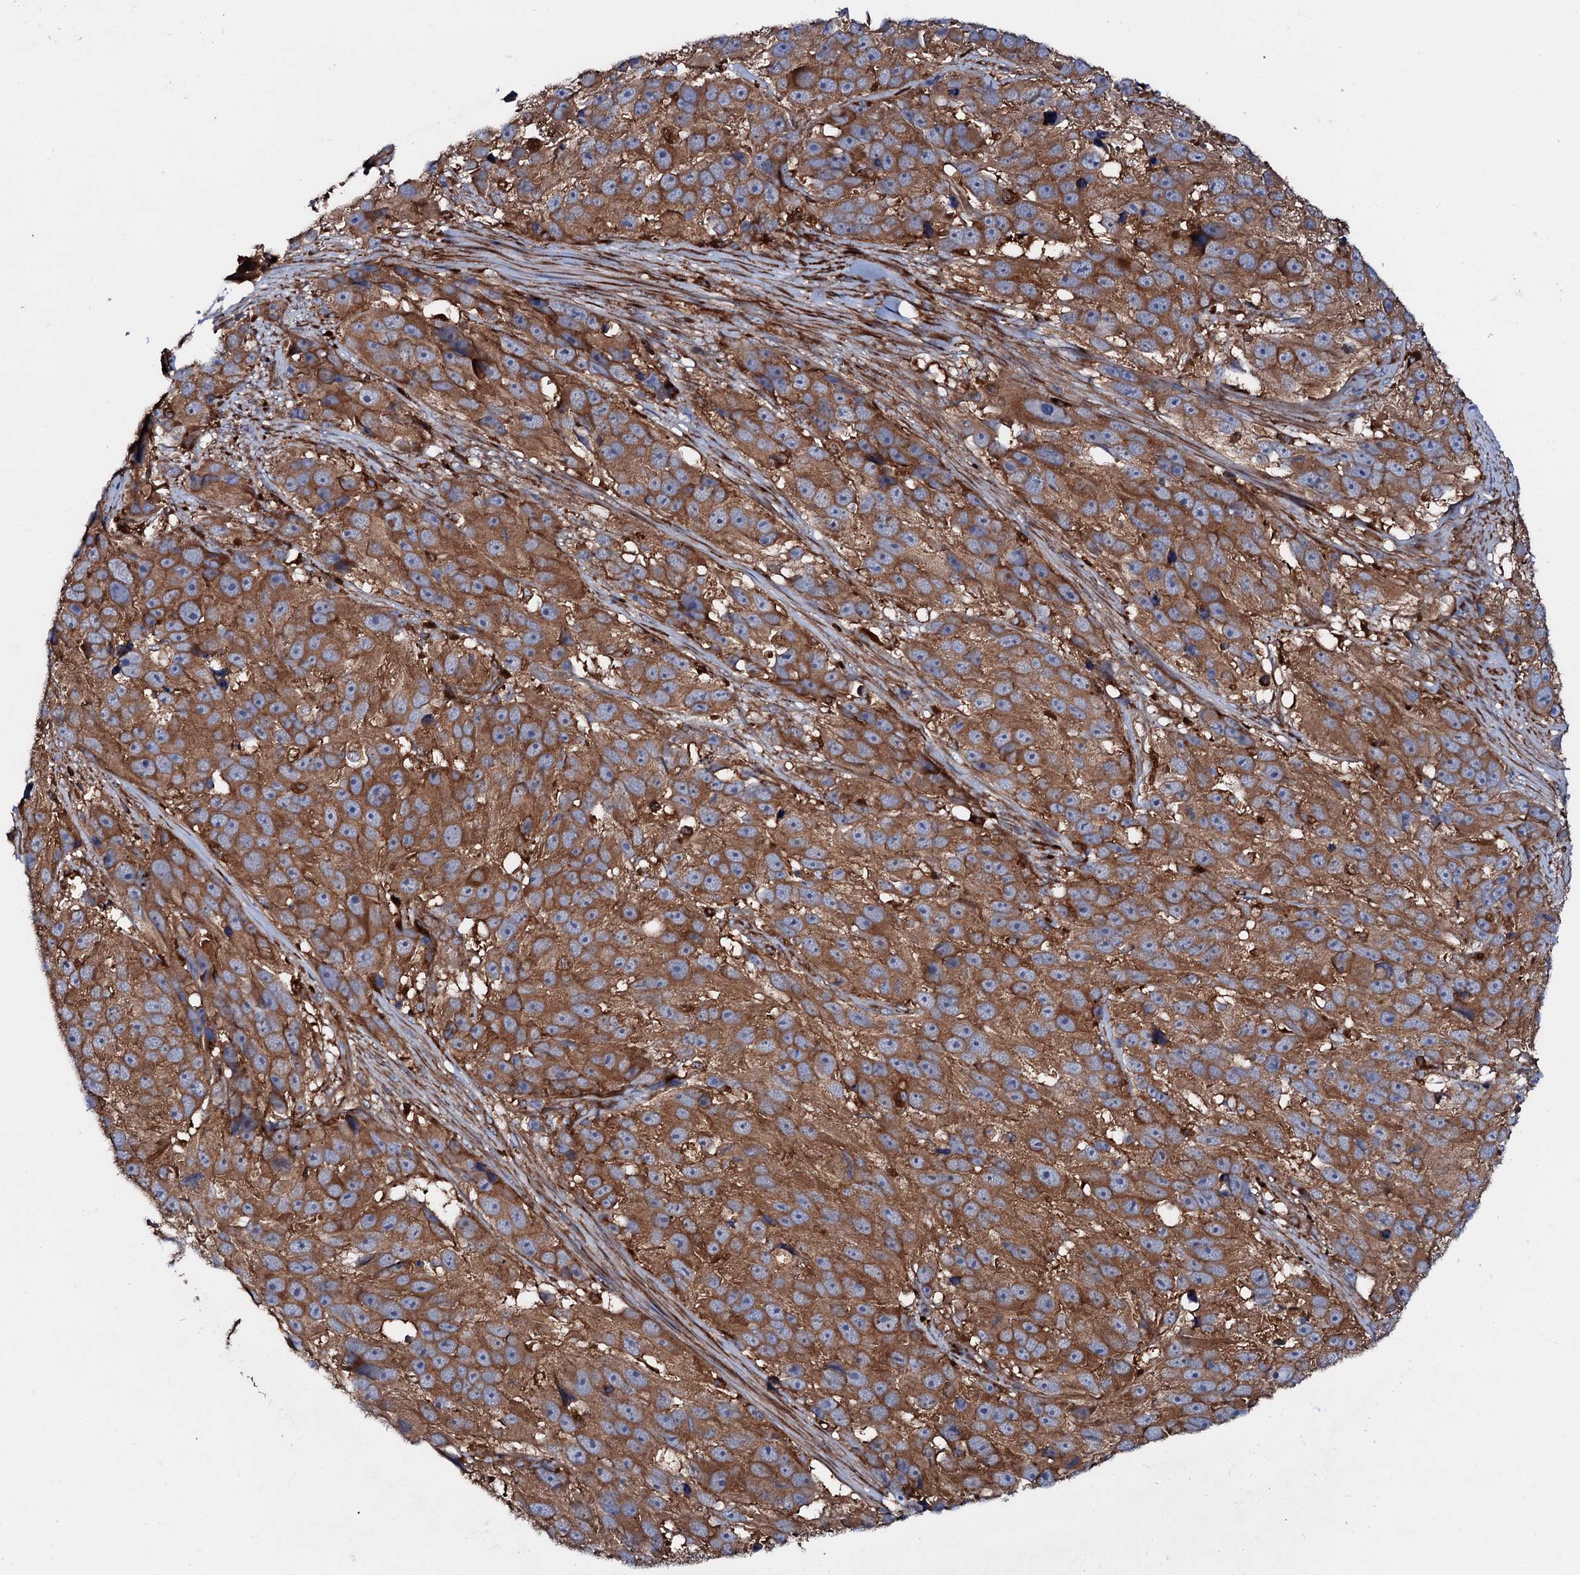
{"staining": {"intensity": "strong", "quantity": ">75%", "location": "cytoplasmic/membranous"}, "tissue": "melanoma", "cell_type": "Tumor cells", "image_type": "cancer", "snomed": [{"axis": "morphology", "description": "Malignant melanoma, NOS"}, {"axis": "topography", "description": "Skin"}], "caption": "A brown stain shows strong cytoplasmic/membranous expression of a protein in human malignant melanoma tumor cells.", "gene": "P2RX4", "patient": {"sex": "male", "age": 84}}